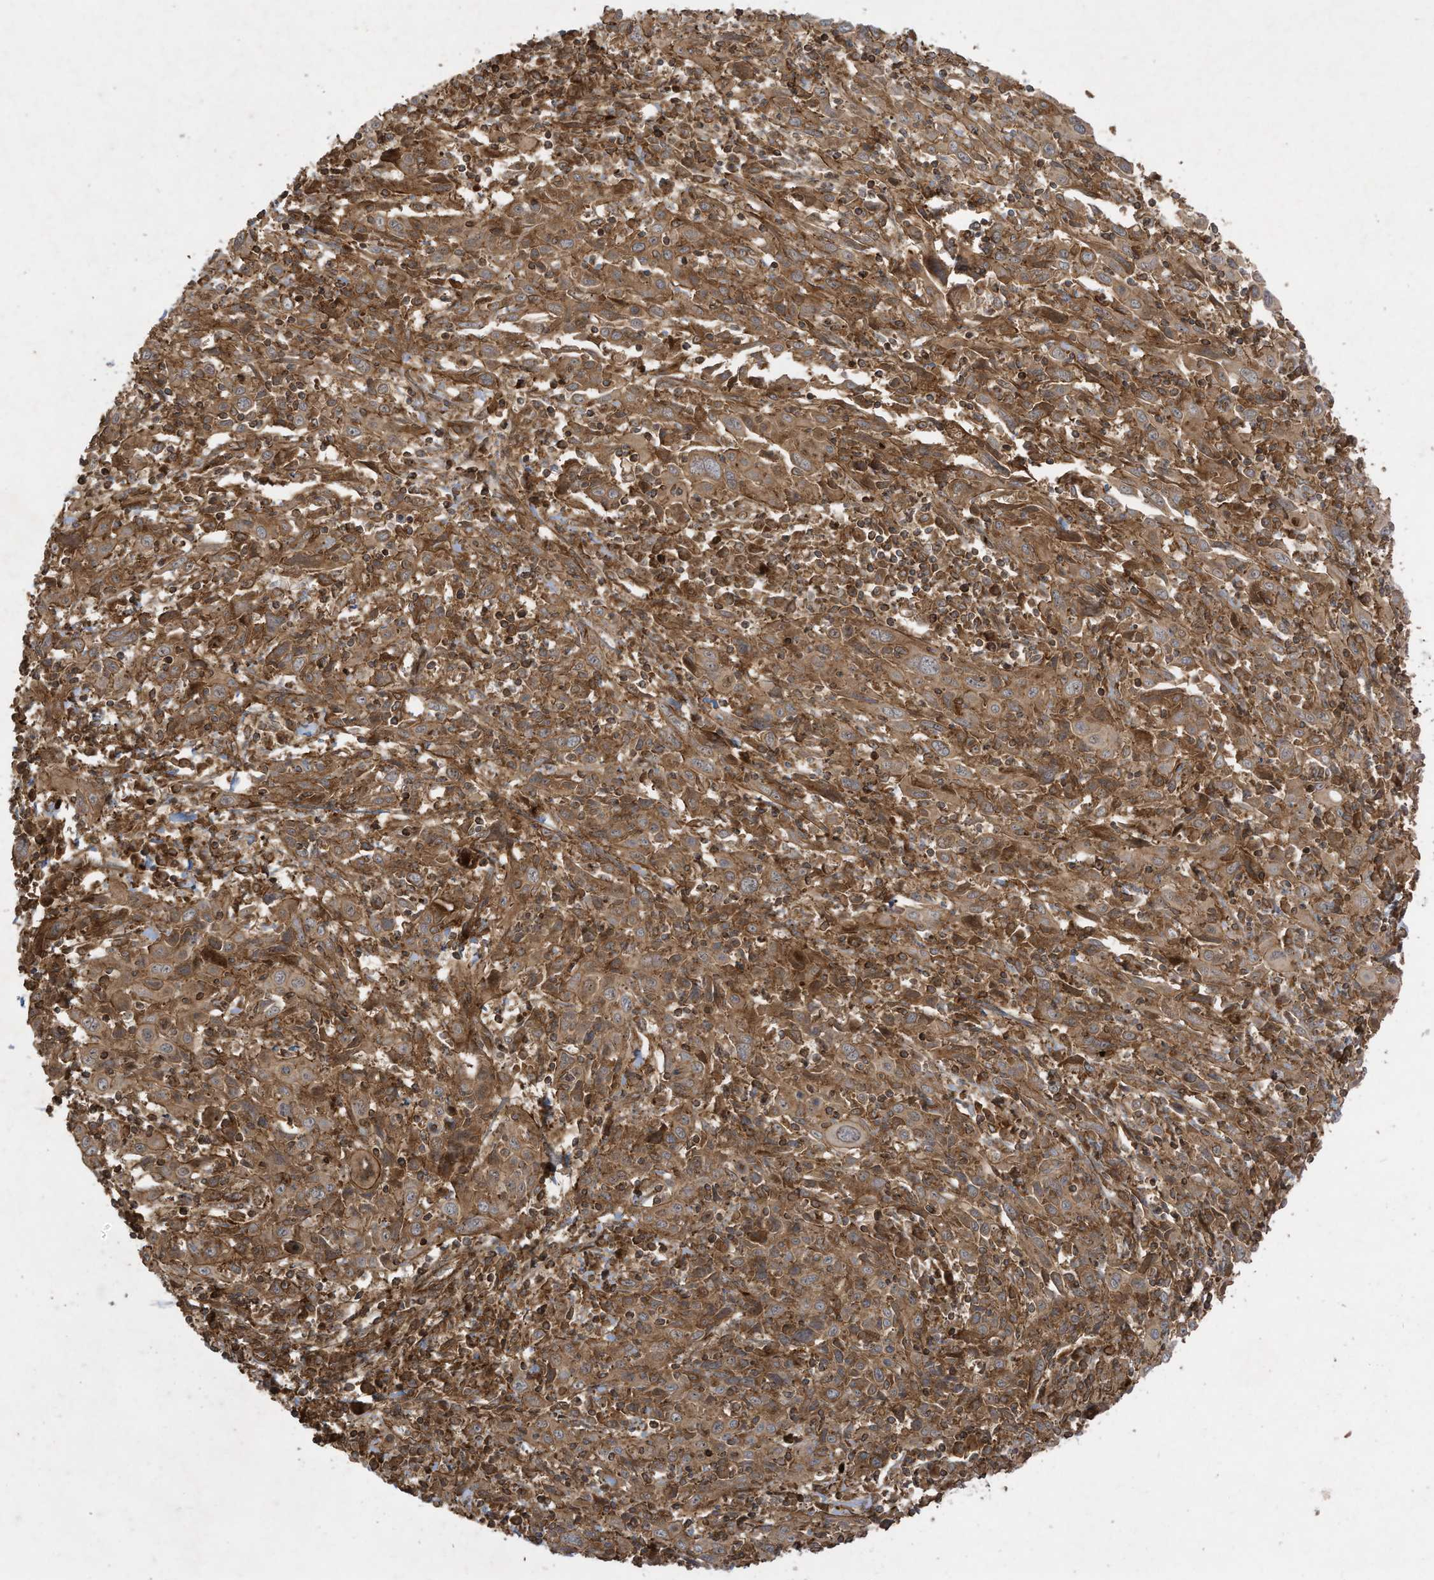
{"staining": {"intensity": "moderate", "quantity": ">75%", "location": "cytoplasmic/membranous"}, "tissue": "cervical cancer", "cell_type": "Tumor cells", "image_type": "cancer", "snomed": [{"axis": "morphology", "description": "Squamous cell carcinoma, NOS"}, {"axis": "topography", "description": "Cervix"}], "caption": "Squamous cell carcinoma (cervical) stained with a brown dye shows moderate cytoplasmic/membranous positive staining in approximately >75% of tumor cells.", "gene": "DDIT4", "patient": {"sex": "female", "age": 46}}